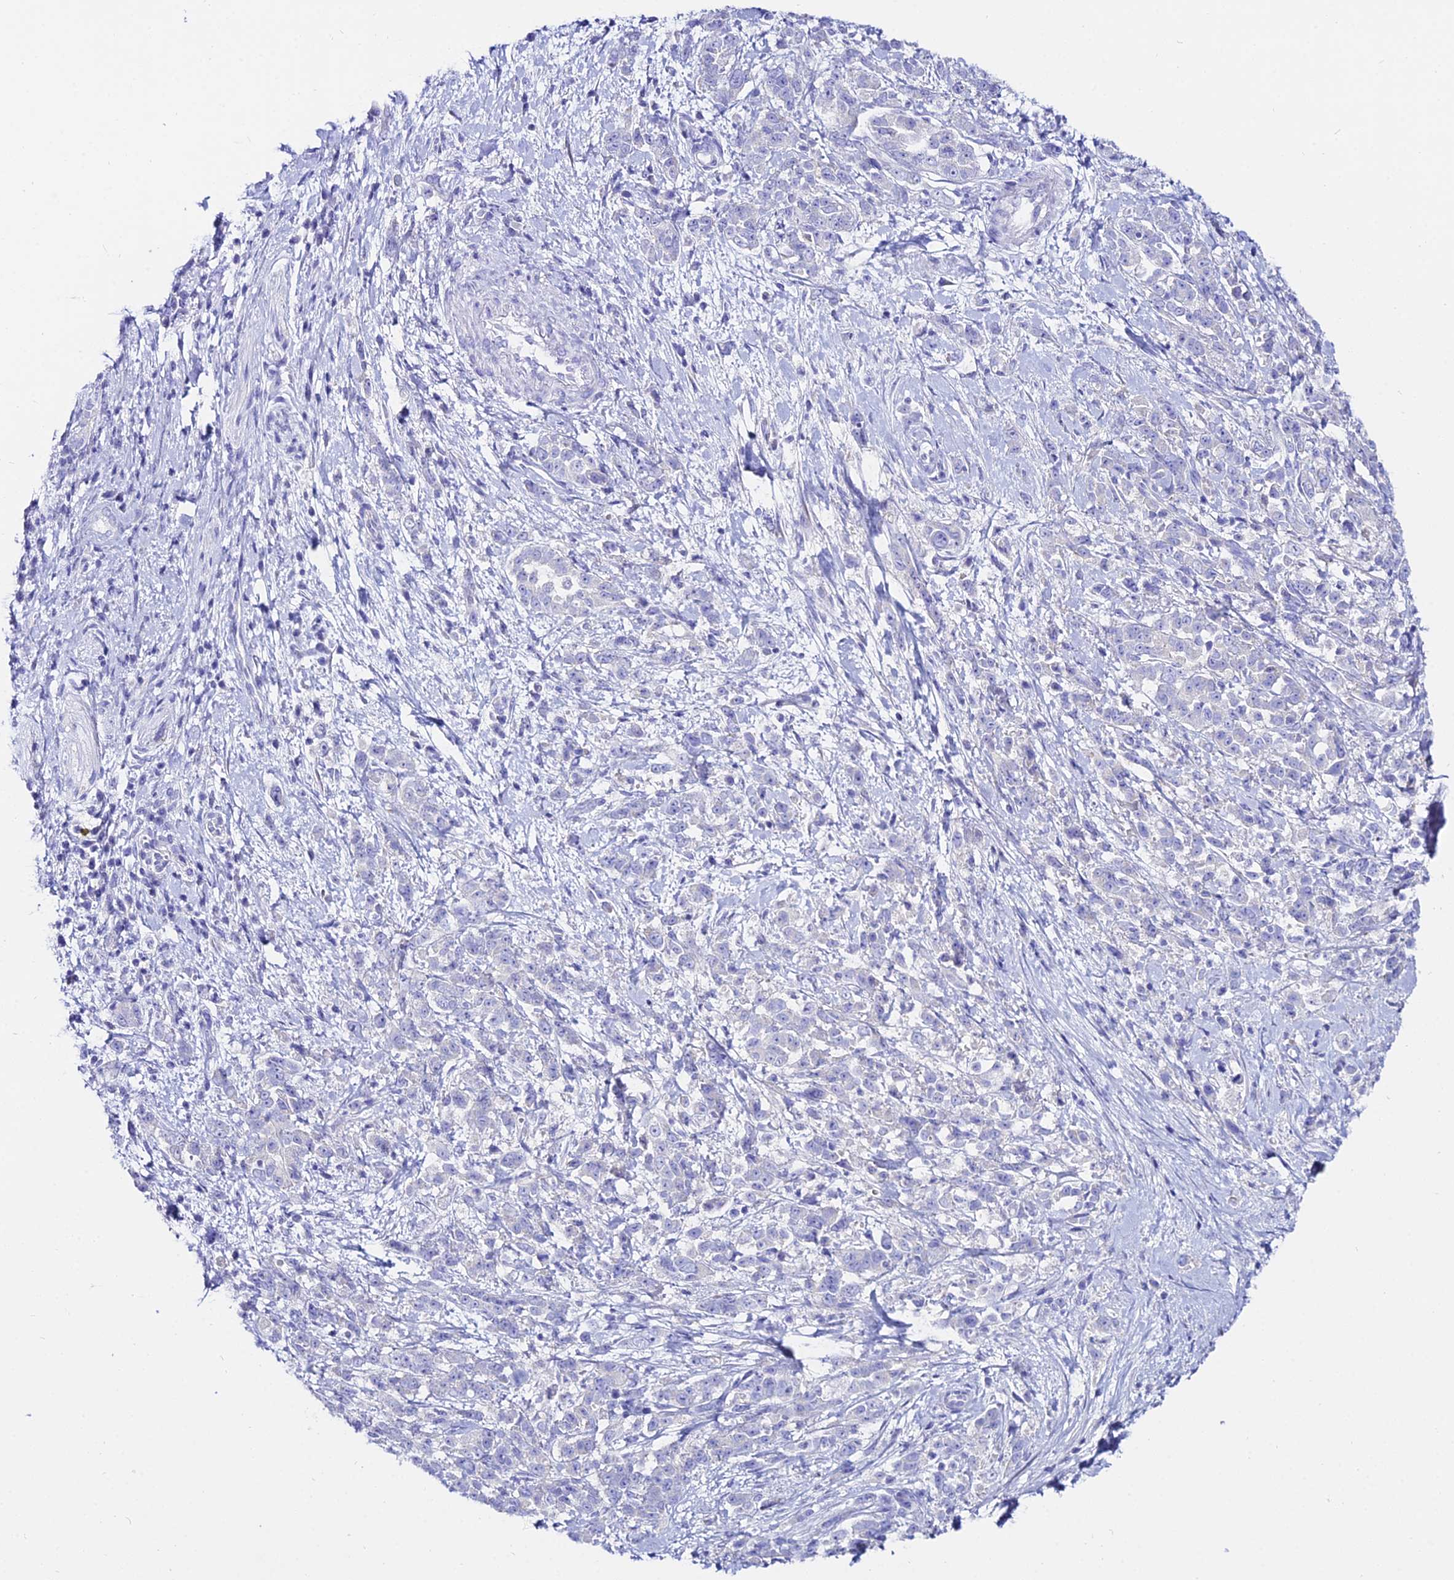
{"staining": {"intensity": "negative", "quantity": "none", "location": "none"}, "tissue": "pancreatic cancer", "cell_type": "Tumor cells", "image_type": "cancer", "snomed": [{"axis": "morphology", "description": "Normal tissue, NOS"}, {"axis": "morphology", "description": "Adenocarcinoma, NOS"}, {"axis": "topography", "description": "Pancreas"}], "caption": "High magnification brightfield microscopy of pancreatic adenocarcinoma stained with DAB (3,3'-diaminobenzidine) (brown) and counterstained with hematoxylin (blue): tumor cells show no significant positivity.", "gene": "OR4D5", "patient": {"sex": "female", "age": 64}}